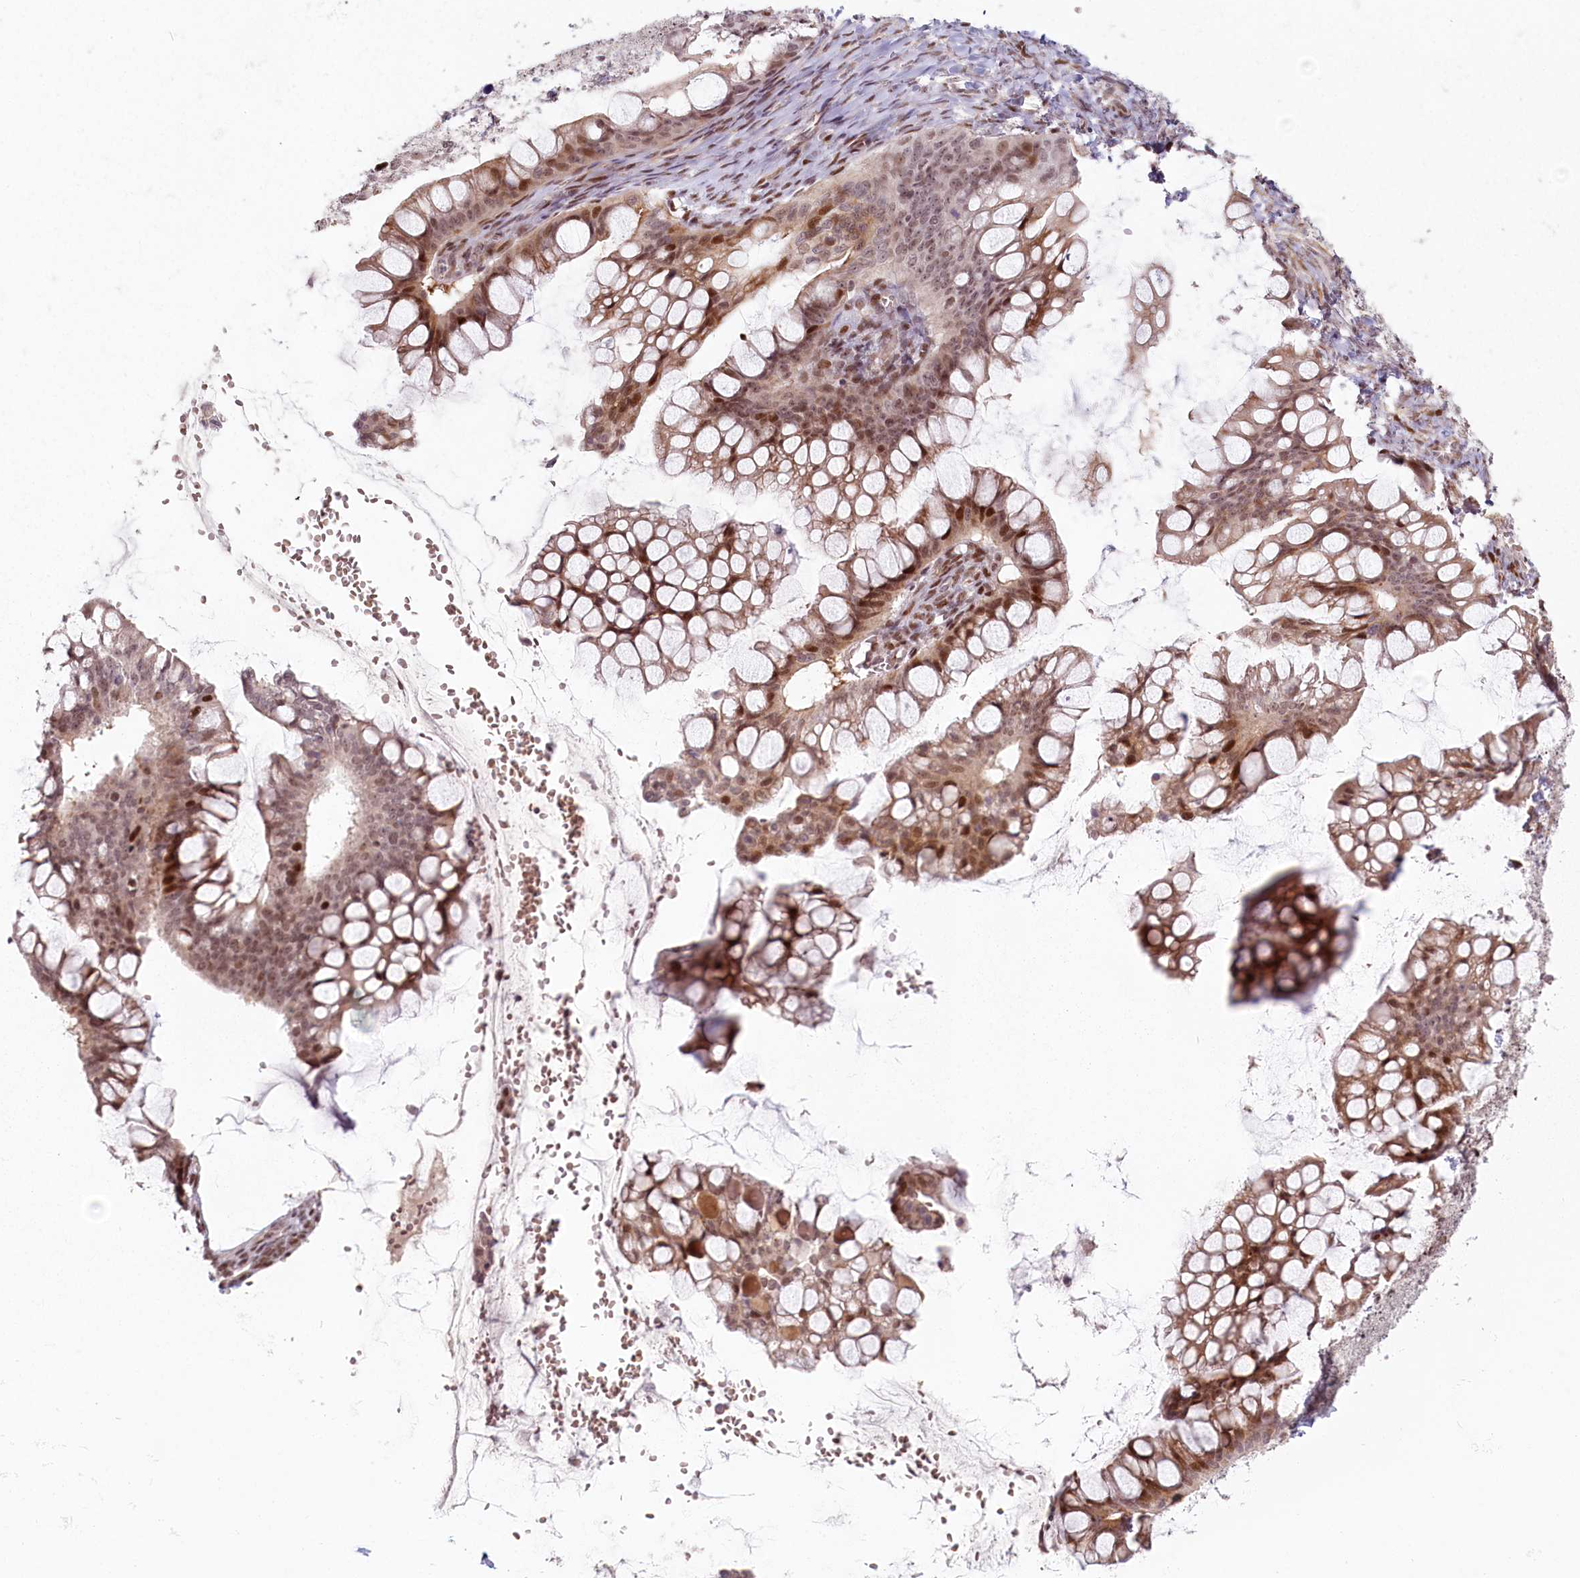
{"staining": {"intensity": "moderate", "quantity": ">75%", "location": "nuclear"}, "tissue": "ovarian cancer", "cell_type": "Tumor cells", "image_type": "cancer", "snomed": [{"axis": "morphology", "description": "Cystadenocarcinoma, mucinous, NOS"}, {"axis": "topography", "description": "Ovary"}], "caption": "Ovarian mucinous cystadenocarcinoma stained with immunohistochemistry displays moderate nuclear positivity in about >75% of tumor cells.", "gene": "FAM204A", "patient": {"sex": "female", "age": 73}}